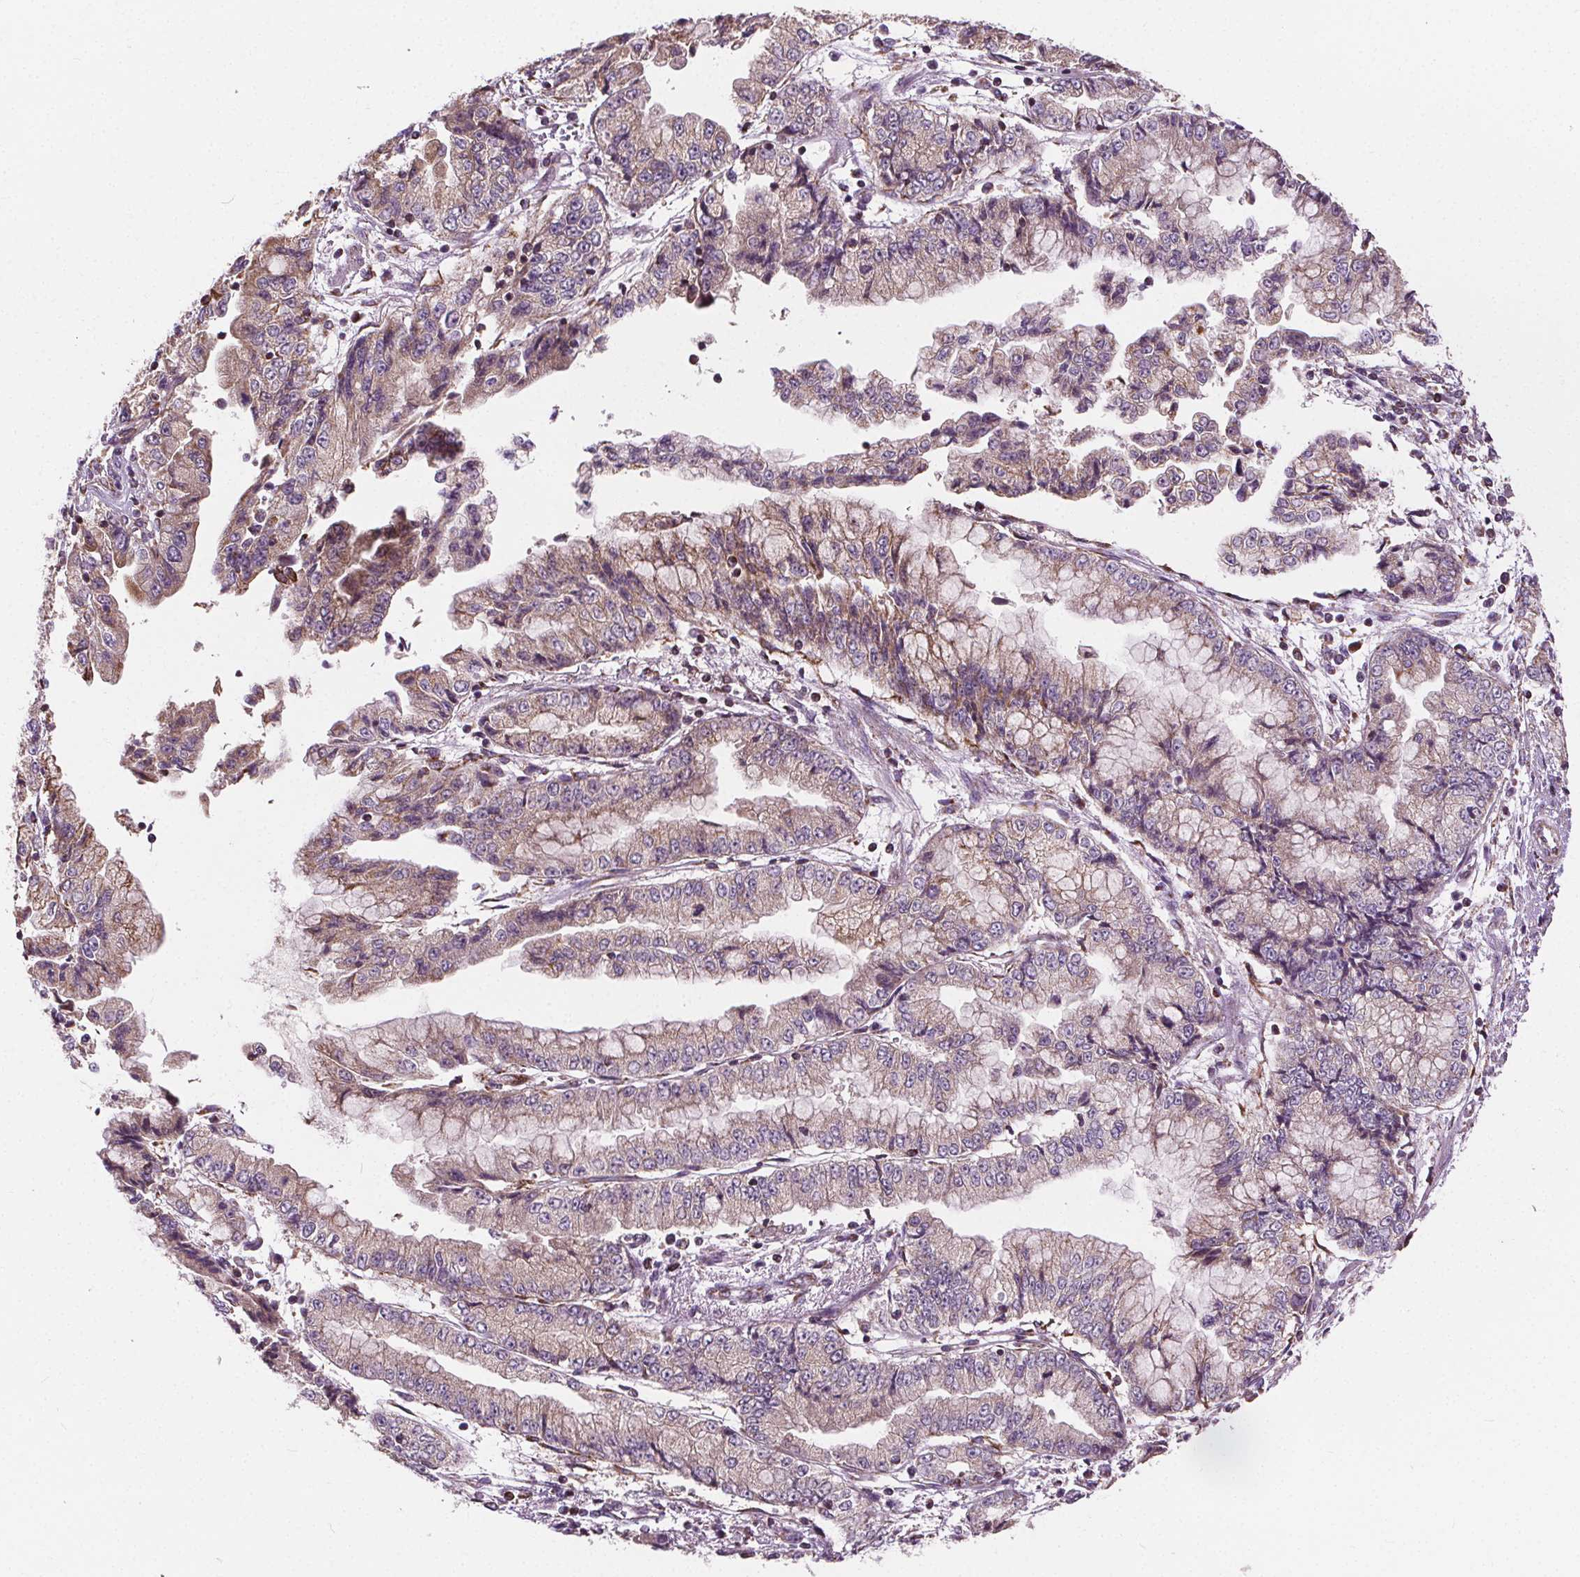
{"staining": {"intensity": "moderate", "quantity": "<25%", "location": "cytoplasmic/membranous"}, "tissue": "stomach cancer", "cell_type": "Tumor cells", "image_type": "cancer", "snomed": [{"axis": "morphology", "description": "Adenocarcinoma, NOS"}, {"axis": "topography", "description": "Stomach, upper"}], "caption": "High-magnification brightfield microscopy of stomach cancer stained with DAB (3,3'-diaminobenzidine) (brown) and counterstained with hematoxylin (blue). tumor cells exhibit moderate cytoplasmic/membranous expression is identified in about<25% of cells.", "gene": "GOLT1B", "patient": {"sex": "female", "age": 74}}